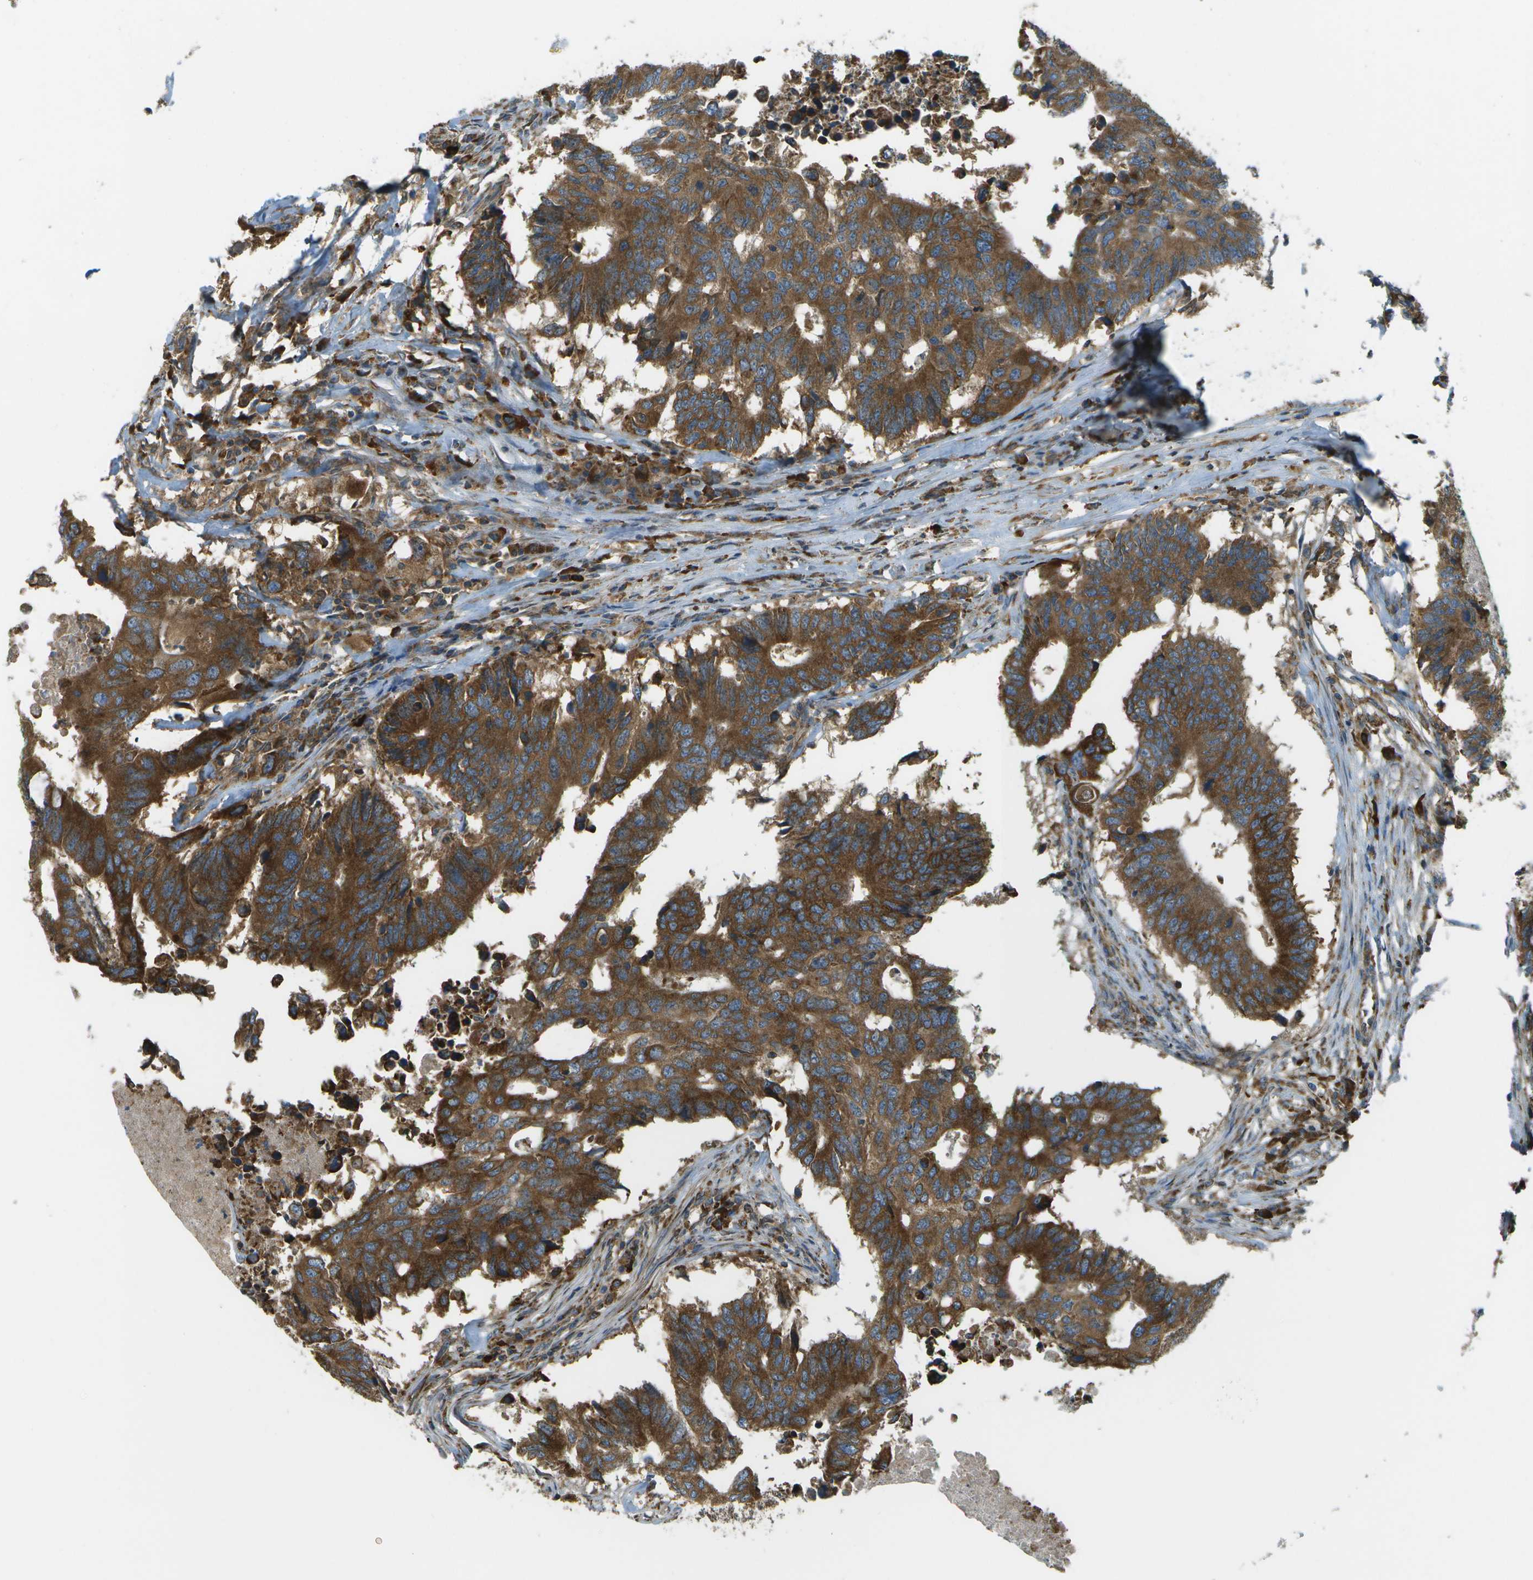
{"staining": {"intensity": "strong", "quantity": ">75%", "location": "cytoplasmic/membranous"}, "tissue": "colorectal cancer", "cell_type": "Tumor cells", "image_type": "cancer", "snomed": [{"axis": "morphology", "description": "Adenocarcinoma, NOS"}, {"axis": "topography", "description": "Colon"}], "caption": "High-power microscopy captured an immunohistochemistry histopathology image of adenocarcinoma (colorectal), revealing strong cytoplasmic/membranous staining in about >75% of tumor cells.", "gene": "USP30", "patient": {"sex": "male", "age": 71}}